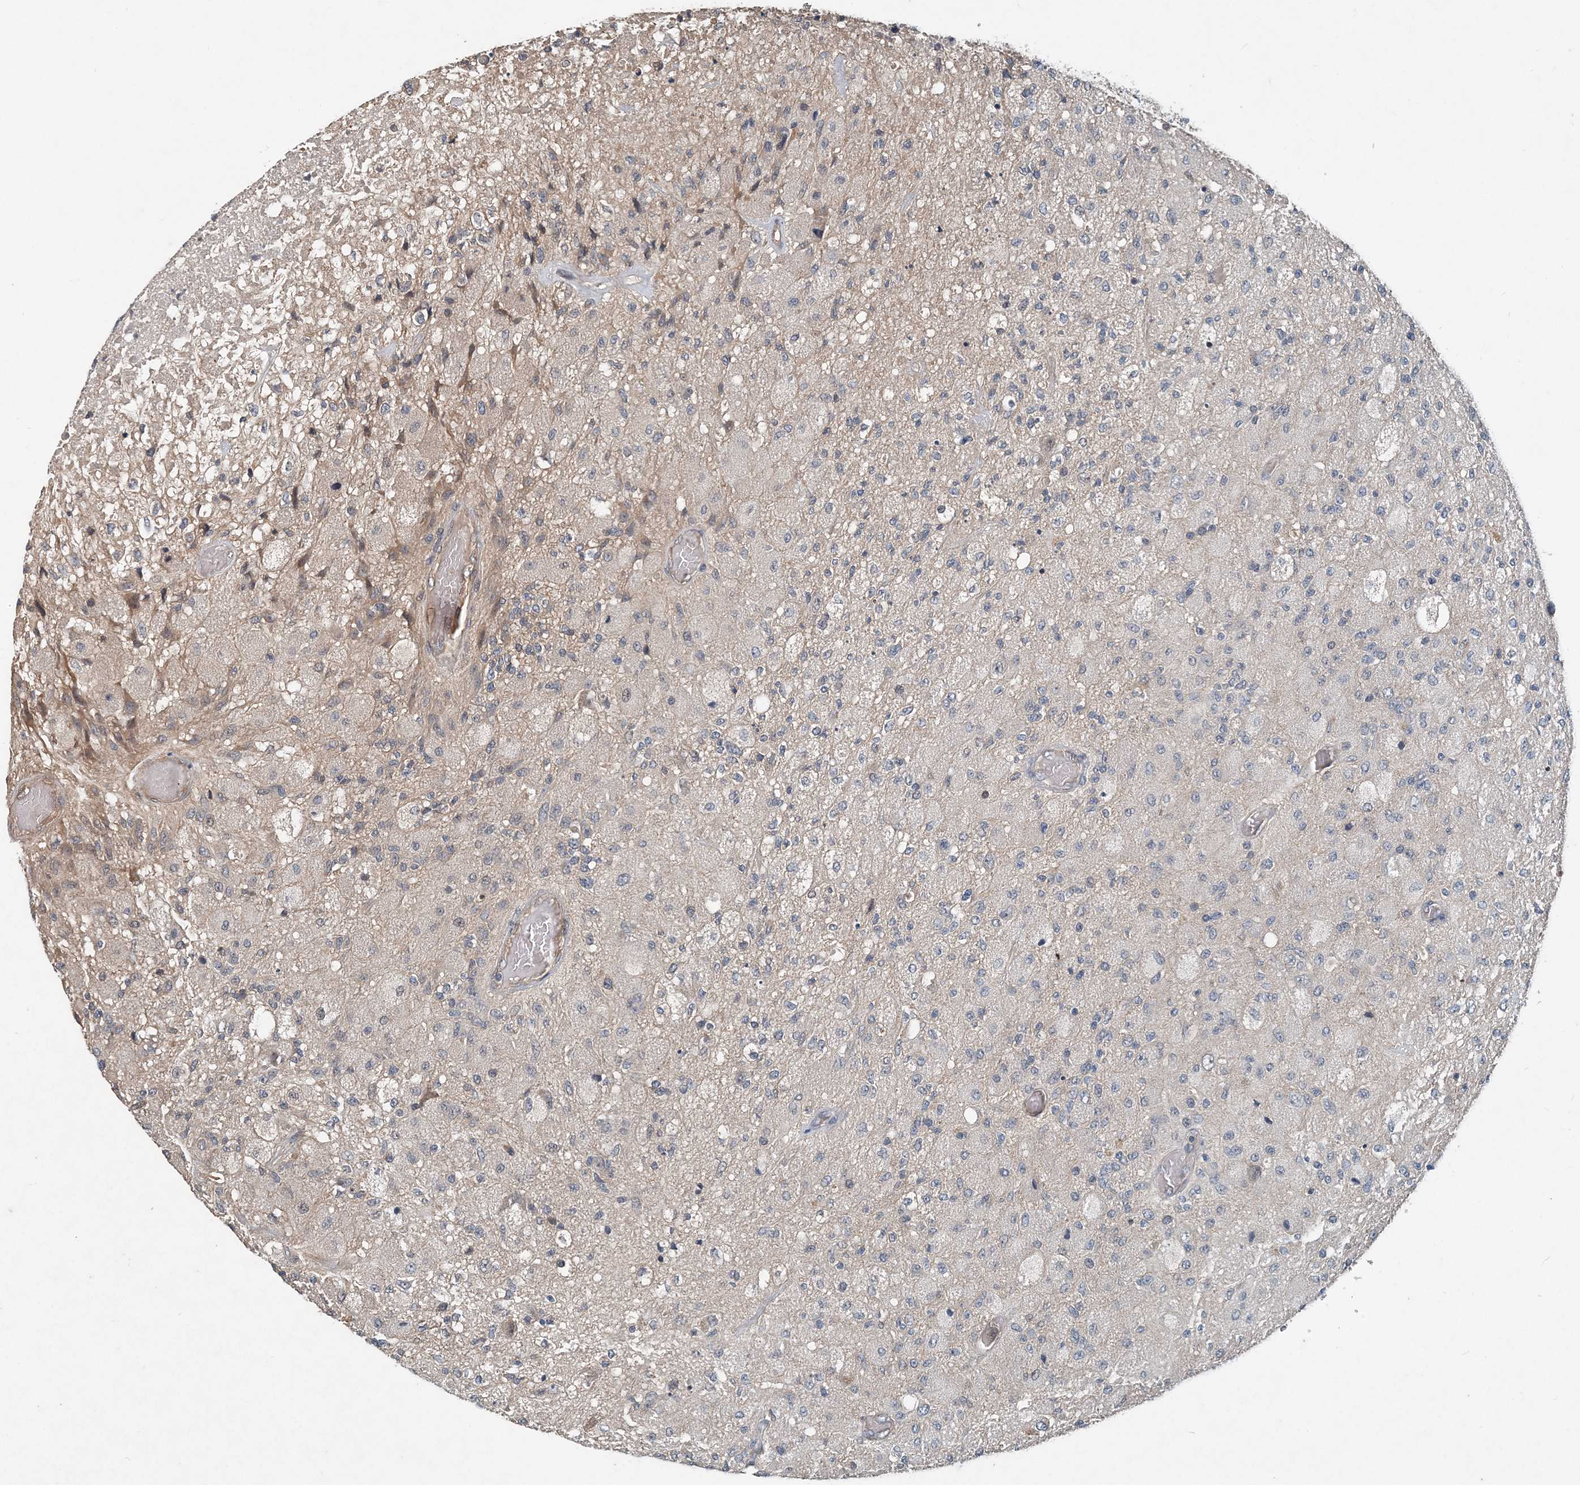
{"staining": {"intensity": "negative", "quantity": "none", "location": "none"}, "tissue": "glioma", "cell_type": "Tumor cells", "image_type": "cancer", "snomed": [{"axis": "morphology", "description": "Normal tissue, NOS"}, {"axis": "morphology", "description": "Glioma, malignant, High grade"}, {"axis": "topography", "description": "Cerebral cortex"}], "caption": "IHC histopathology image of neoplastic tissue: human glioma stained with DAB (3,3'-diaminobenzidine) exhibits no significant protein positivity in tumor cells. (DAB IHC, high magnification).", "gene": "SMPD3", "patient": {"sex": "male", "age": 77}}